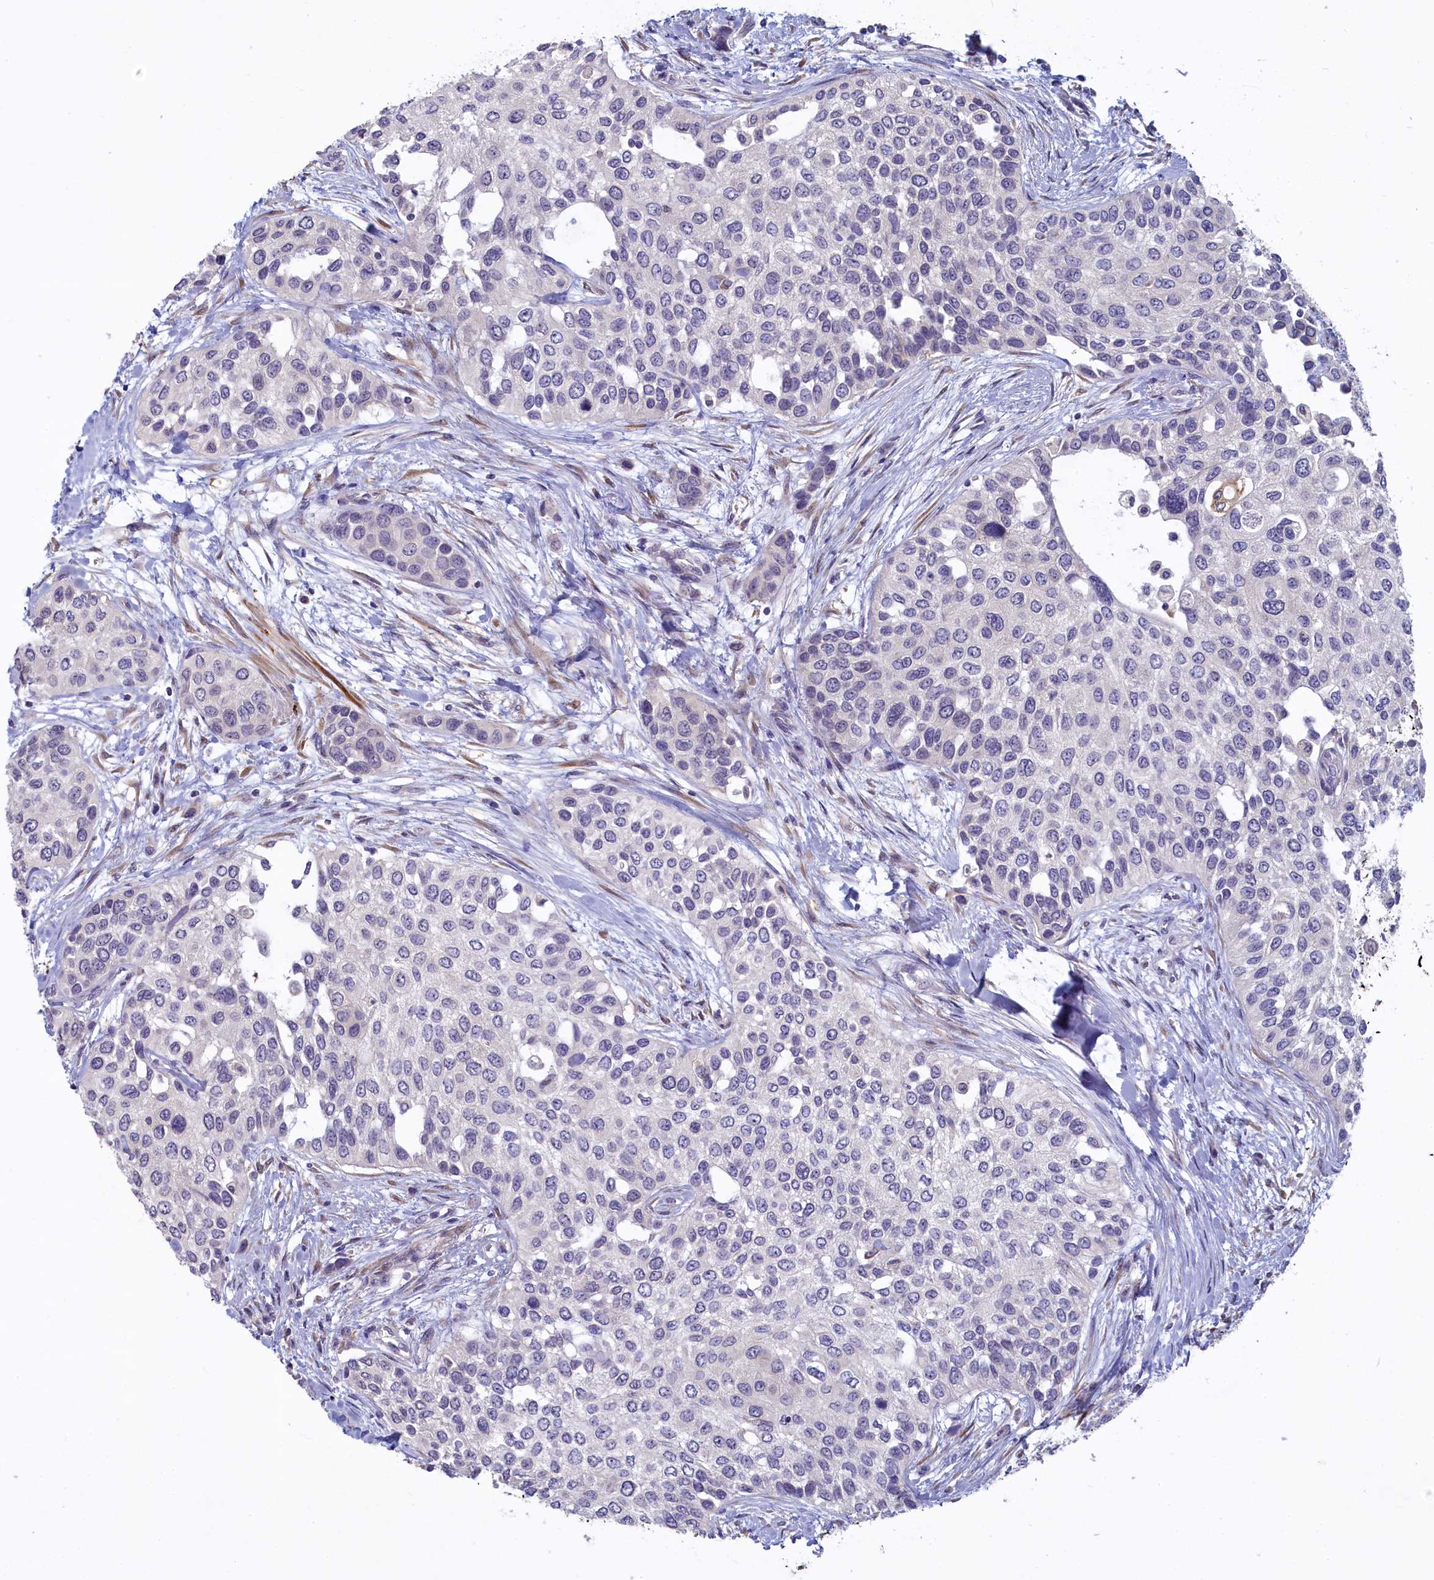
{"staining": {"intensity": "negative", "quantity": "none", "location": "none"}, "tissue": "urothelial cancer", "cell_type": "Tumor cells", "image_type": "cancer", "snomed": [{"axis": "morphology", "description": "Normal tissue, NOS"}, {"axis": "morphology", "description": "Urothelial carcinoma, High grade"}, {"axis": "topography", "description": "Vascular tissue"}, {"axis": "topography", "description": "Urinary bladder"}], "caption": "Immunohistochemistry micrograph of neoplastic tissue: urothelial cancer stained with DAB reveals no significant protein staining in tumor cells.", "gene": "UCHL3", "patient": {"sex": "female", "age": 56}}